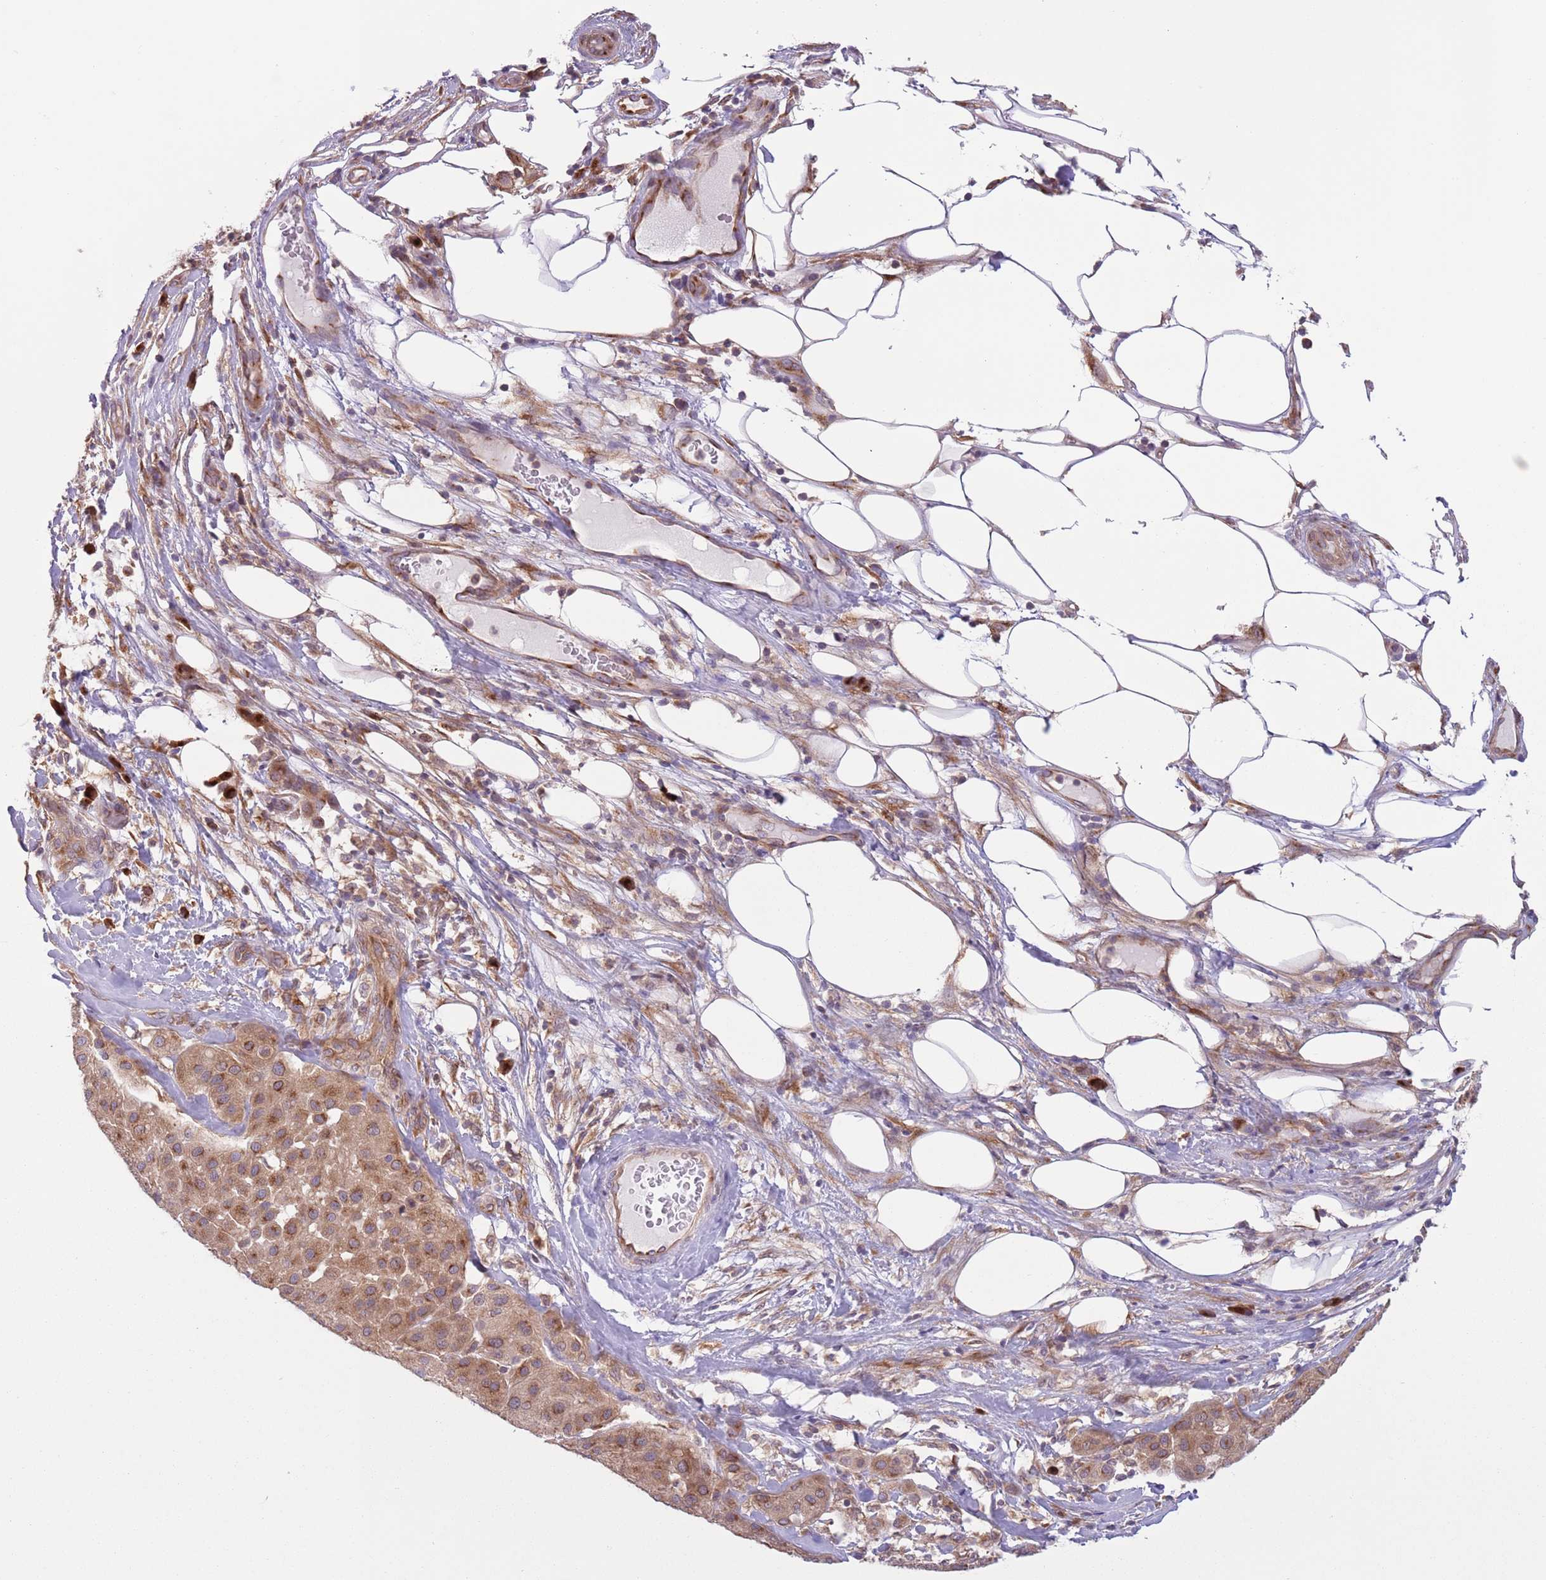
{"staining": {"intensity": "moderate", "quantity": ">75%", "location": "cytoplasmic/membranous"}, "tissue": "melanoma", "cell_type": "Tumor cells", "image_type": "cancer", "snomed": [{"axis": "morphology", "description": "Malignant melanoma, Metastatic site"}, {"axis": "topography", "description": "Smooth muscle"}], "caption": "Brown immunohistochemical staining in malignant melanoma (metastatic site) demonstrates moderate cytoplasmic/membranous positivity in about >75% of tumor cells. (Brightfield microscopy of DAB IHC at high magnification).", "gene": "COPE", "patient": {"sex": "male", "age": 41}}